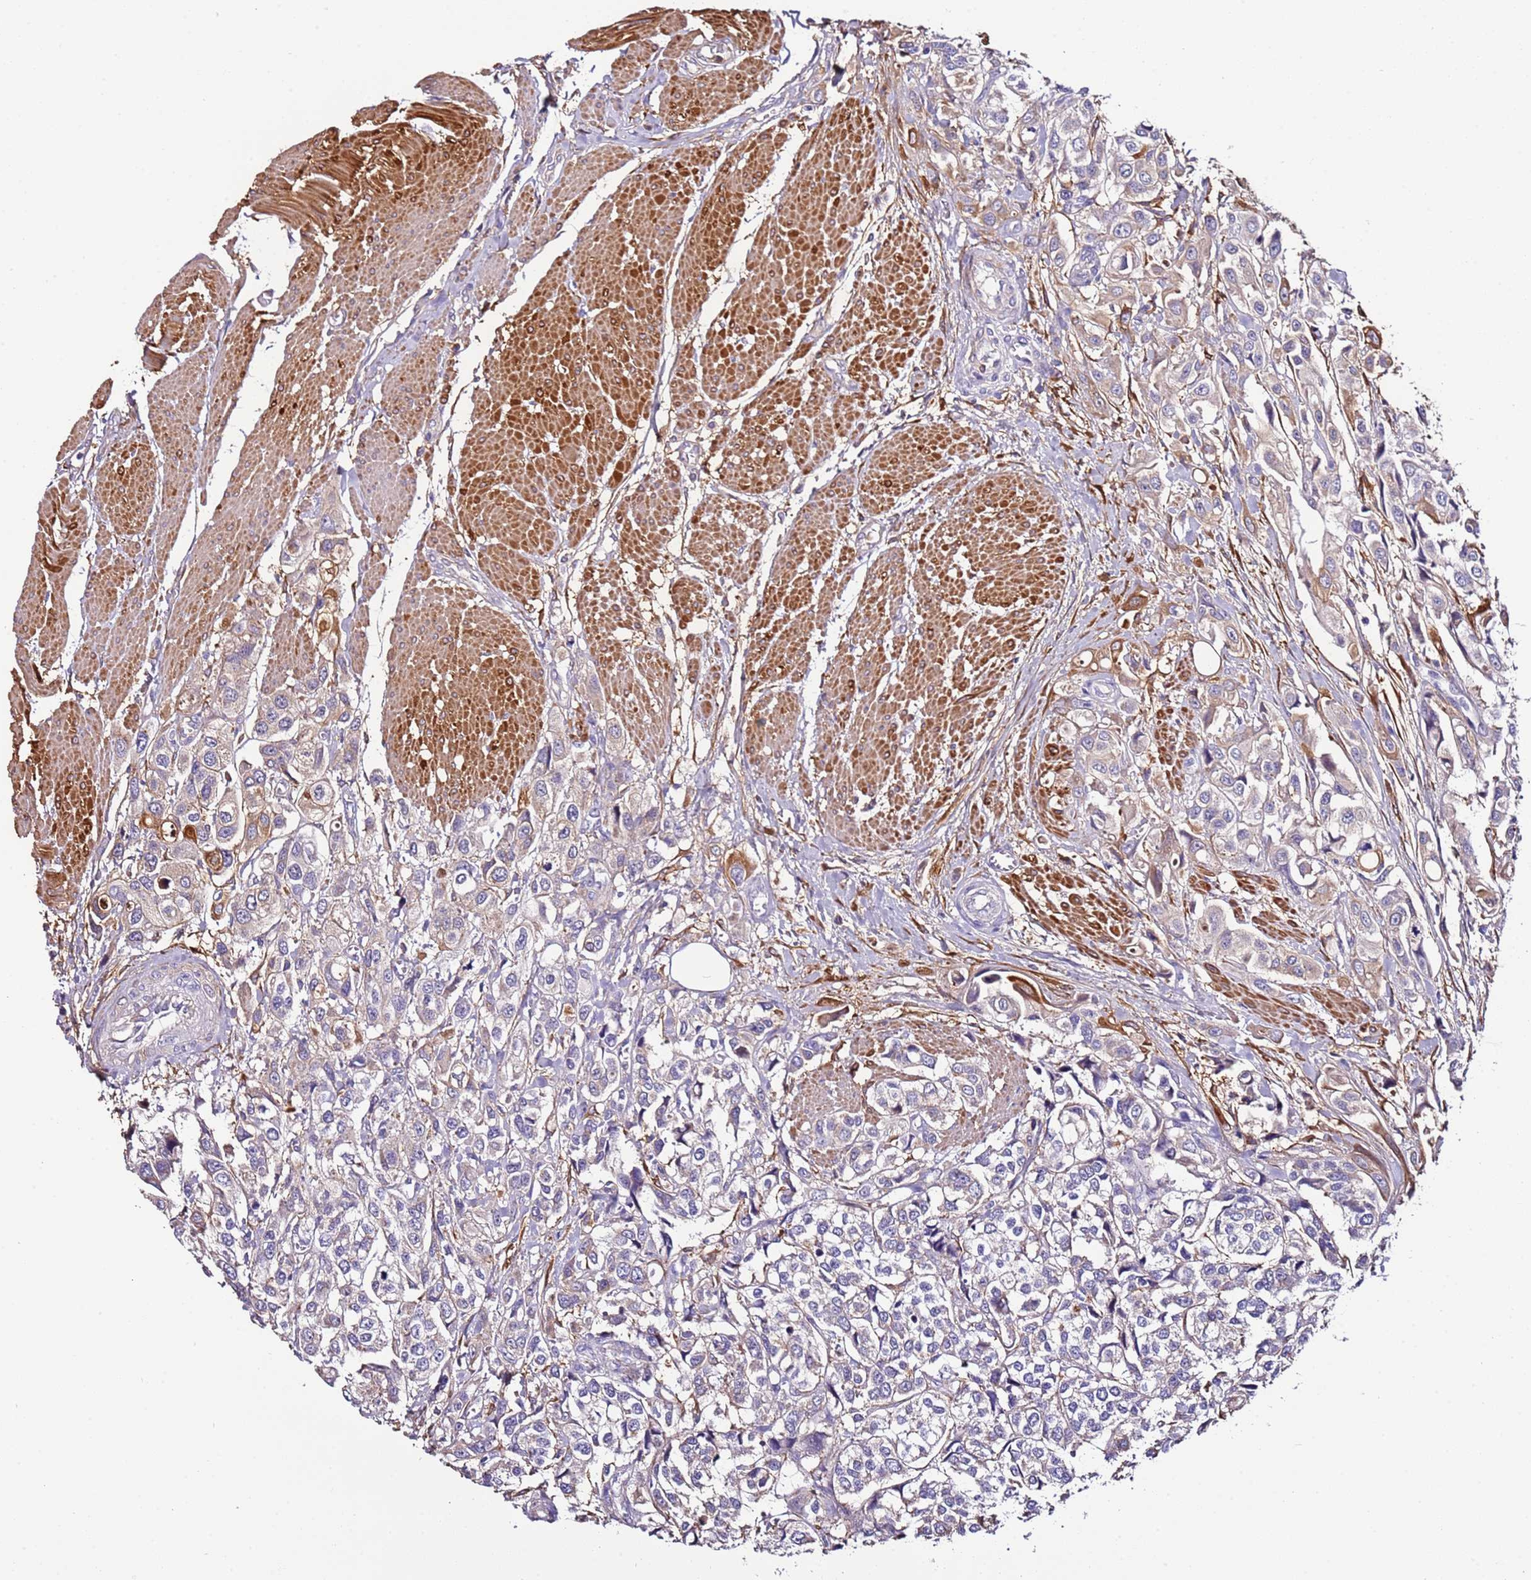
{"staining": {"intensity": "negative", "quantity": "none", "location": "none"}, "tissue": "urothelial cancer", "cell_type": "Tumor cells", "image_type": "cancer", "snomed": [{"axis": "morphology", "description": "Urothelial carcinoma, High grade"}, {"axis": "topography", "description": "Urinary bladder"}], "caption": "IHC micrograph of human urothelial cancer stained for a protein (brown), which shows no staining in tumor cells.", "gene": "FAM174C", "patient": {"sex": "male", "age": 67}}